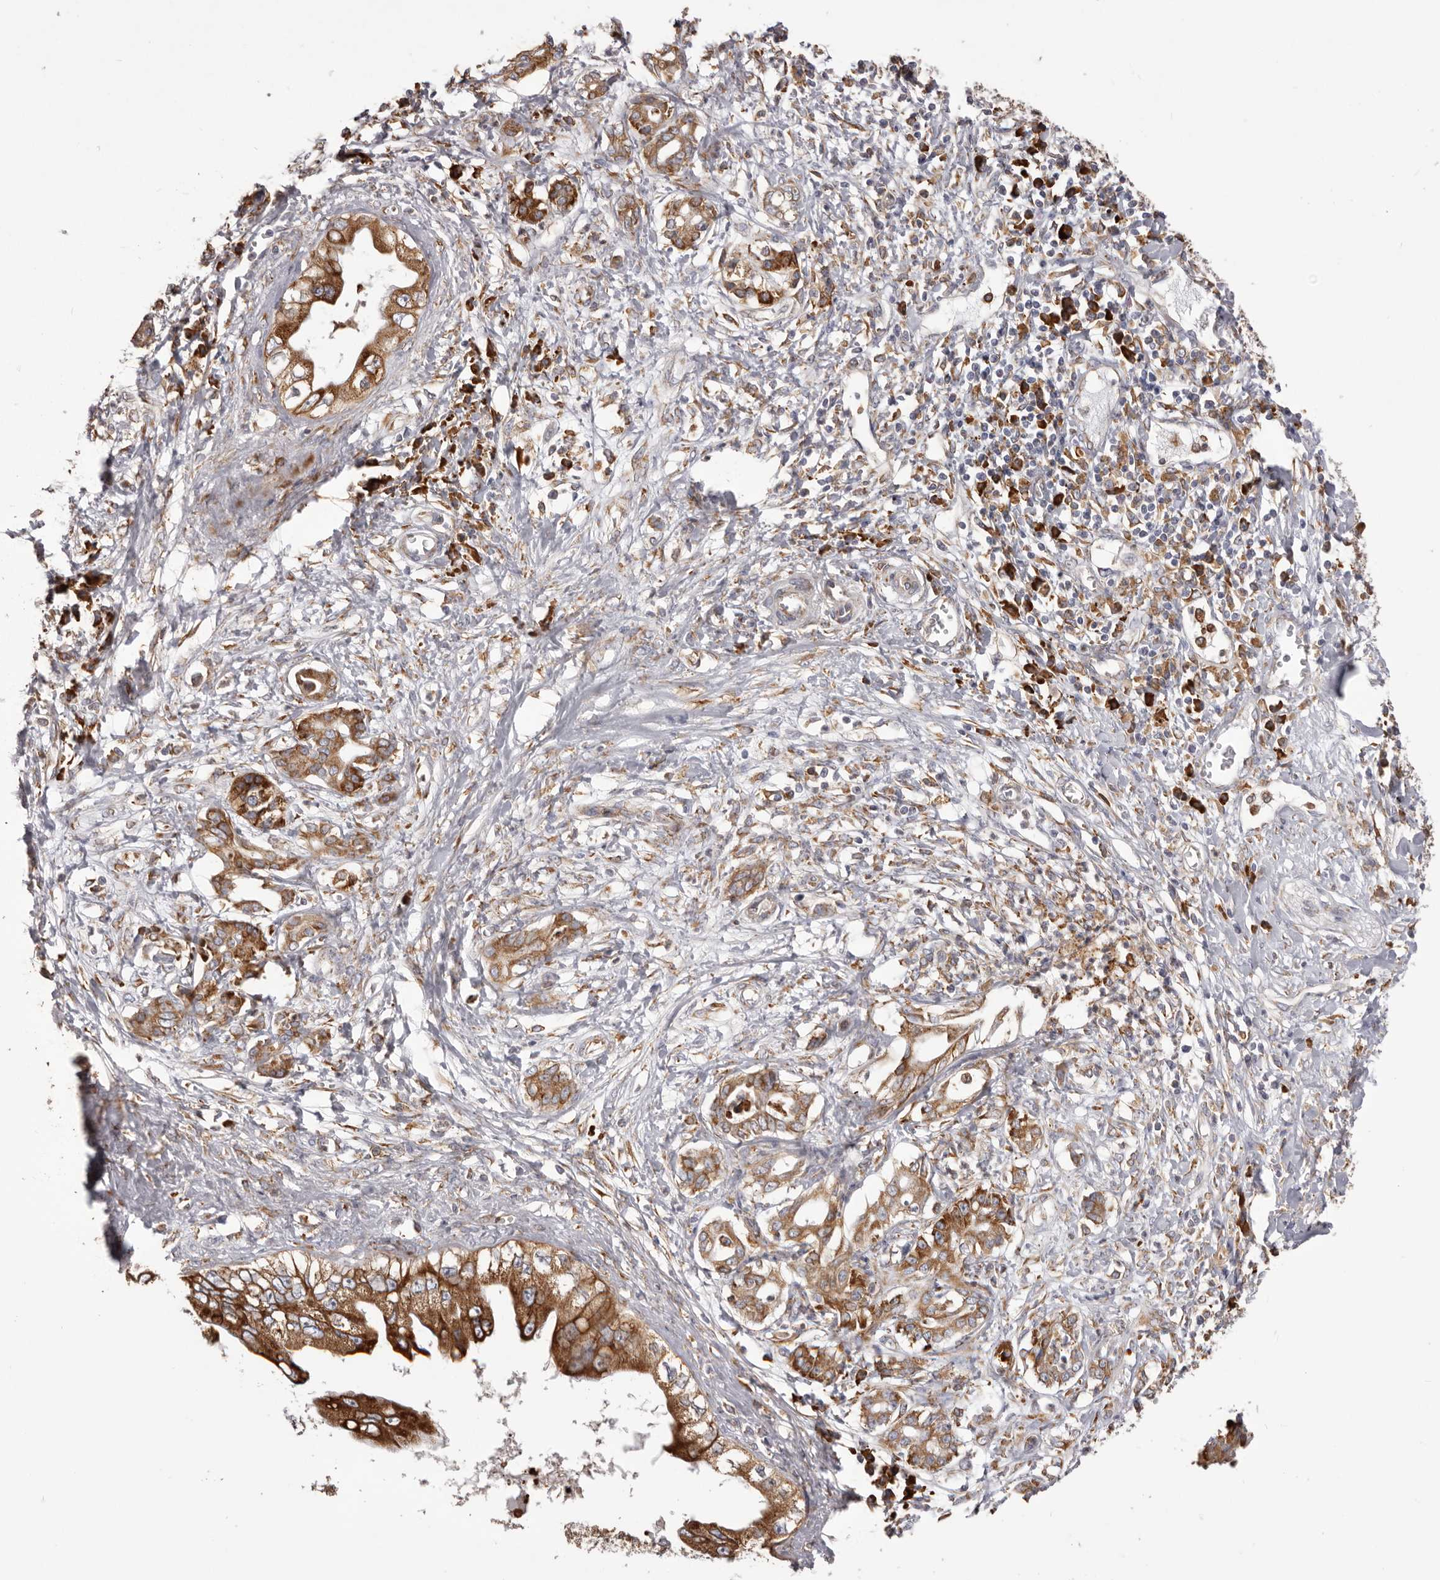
{"staining": {"intensity": "strong", "quantity": ">75%", "location": "cytoplasmic/membranous"}, "tissue": "pancreatic cancer", "cell_type": "Tumor cells", "image_type": "cancer", "snomed": [{"axis": "morphology", "description": "Adenocarcinoma, NOS"}, {"axis": "topography", "description": "Pancreas"}], "caption": "A high amount of strong cytoplasmic/membranous staining is present in about >75% of tumor cells in pancreatic cancer (adenocarcinoma) tissue.", "gene": "QRSL1", "patient": {"sex": "female", "age": 56}}